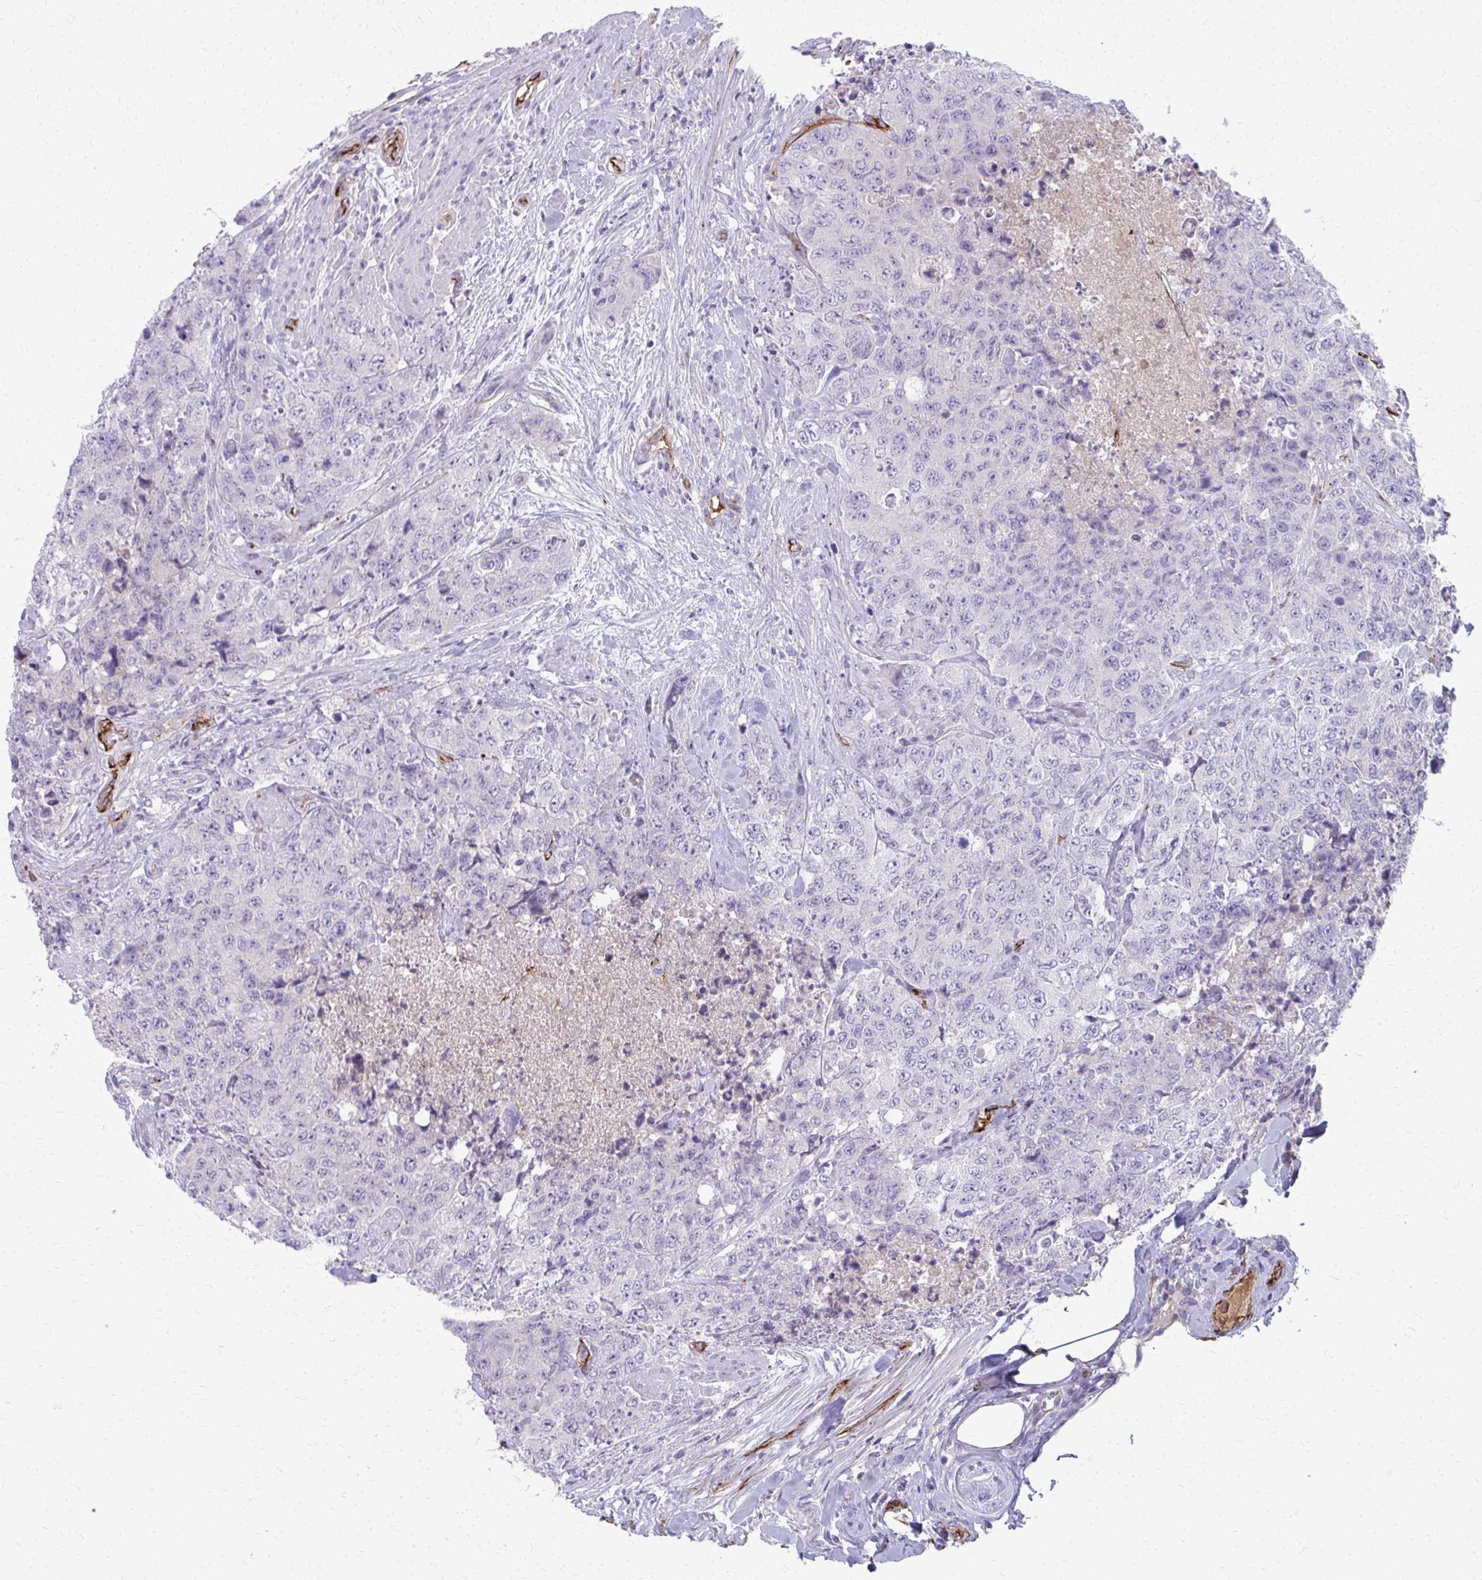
{"staining": {"intensity": "negative", "quantity": "none", "location": "none"}, "tissue": "urothelial cancer", "cell_type": "Tumor cells", "image_type": "cancer", "snomed": [{"axis": "morphology", "description": "Urothelial carcinoma, High grade"}, {"axis": "topography", "description": "Urinary bladder"}], "caption": "Human high-grade urothelial carcinoma stained for a protein using immunohistochemistry (IHC) displays no positivity in tumor cells.", "gene": "ADIPOQ", "patient": {"sex": "female", "age": 78}}